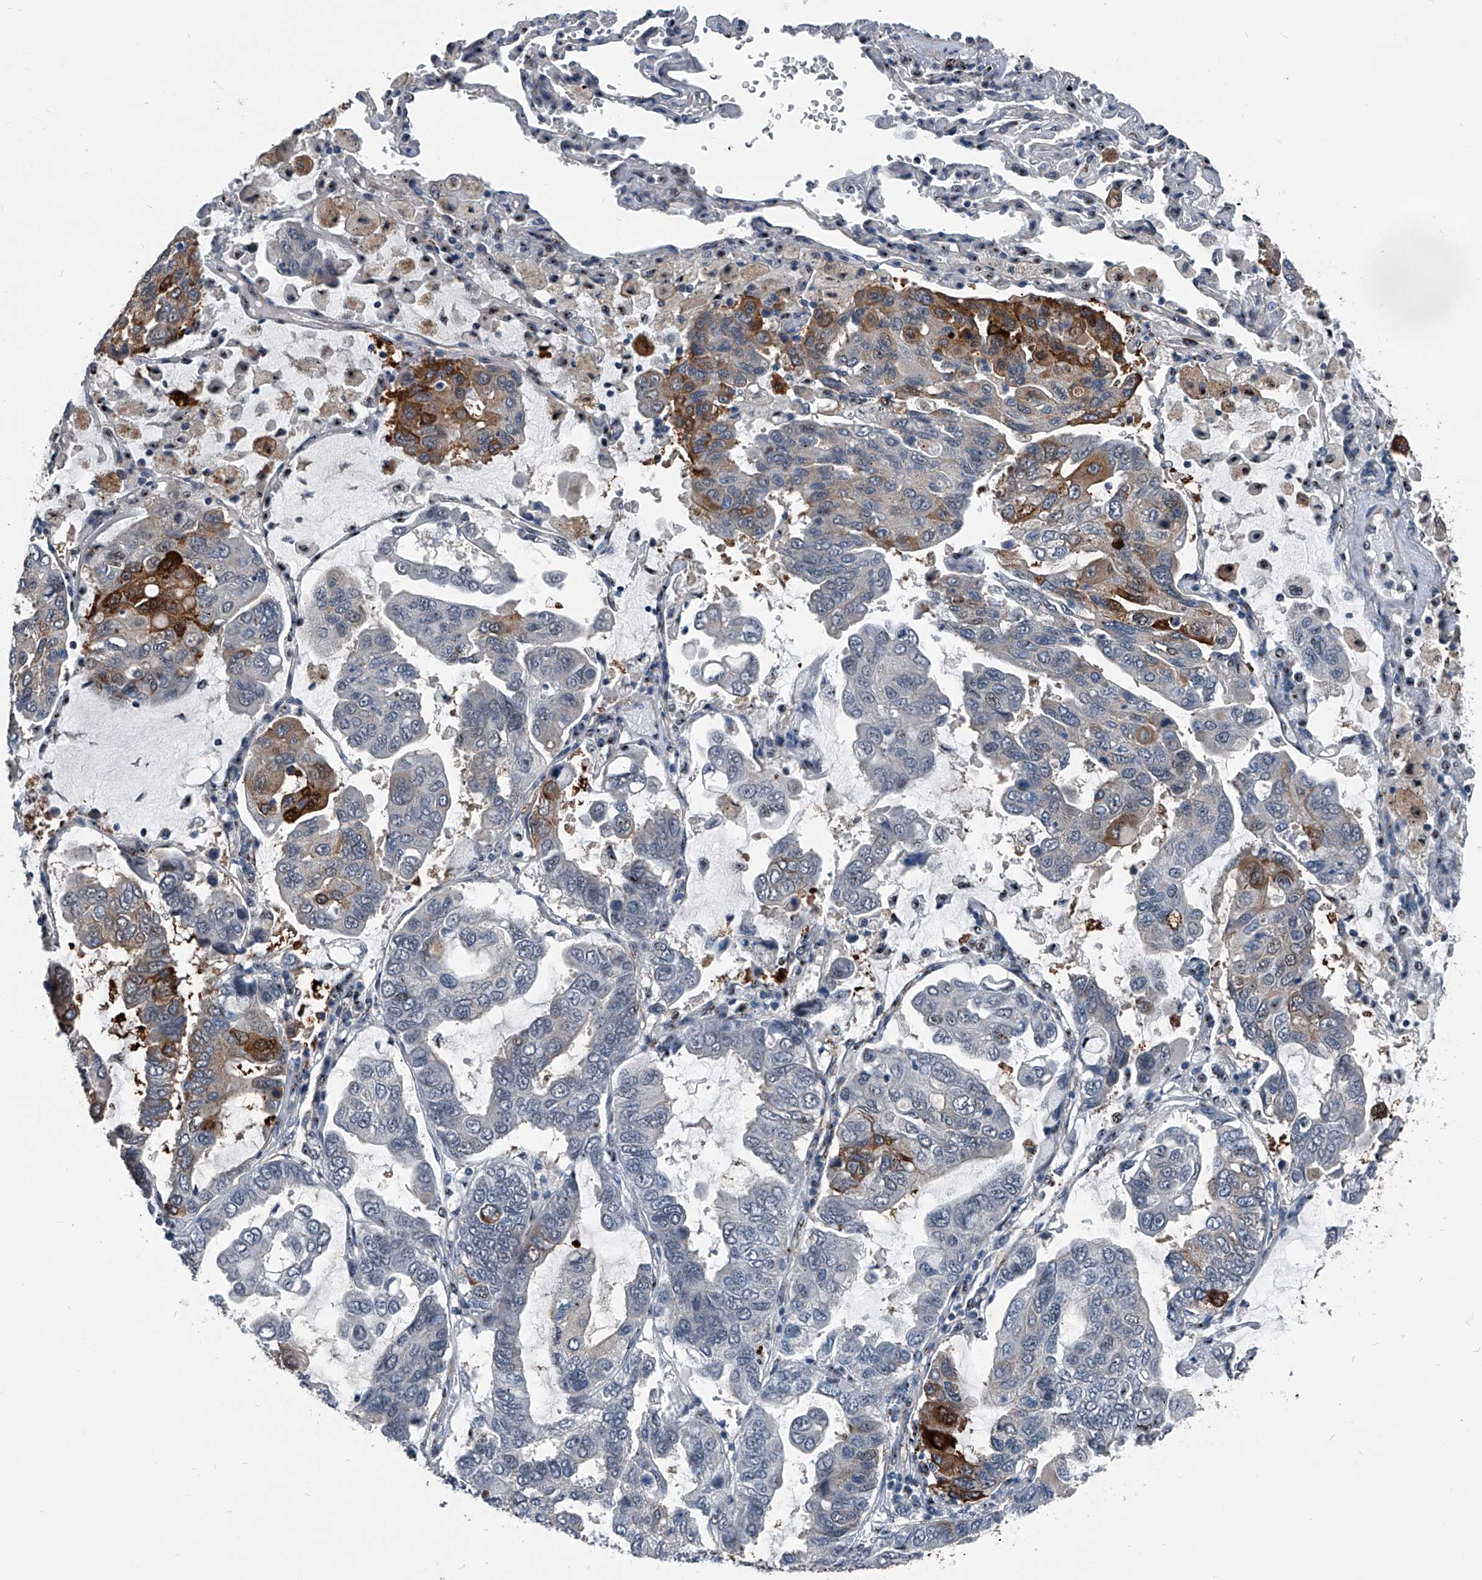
{"staining": {"intensity": "moderate", "quantity": "<25%", "location": "cytoplasmic/membranous"}, "tissue": "lung cancer", "cell_type": "Tumor cells", "image_type": "cancer", "snomed": [{"axis": "morphology", "description": "Adenocarcinoma, NOS"}, {"axis": "topography", "description": "Lung"}], "caption": "Lung cancer was stained to show a protein in brown. There is low levels of moderate cytoplasmic/membranous expression in about <25% of tumor cells.", "gene": "MEN1", "patient": {"sex": "male", "age": 64}}